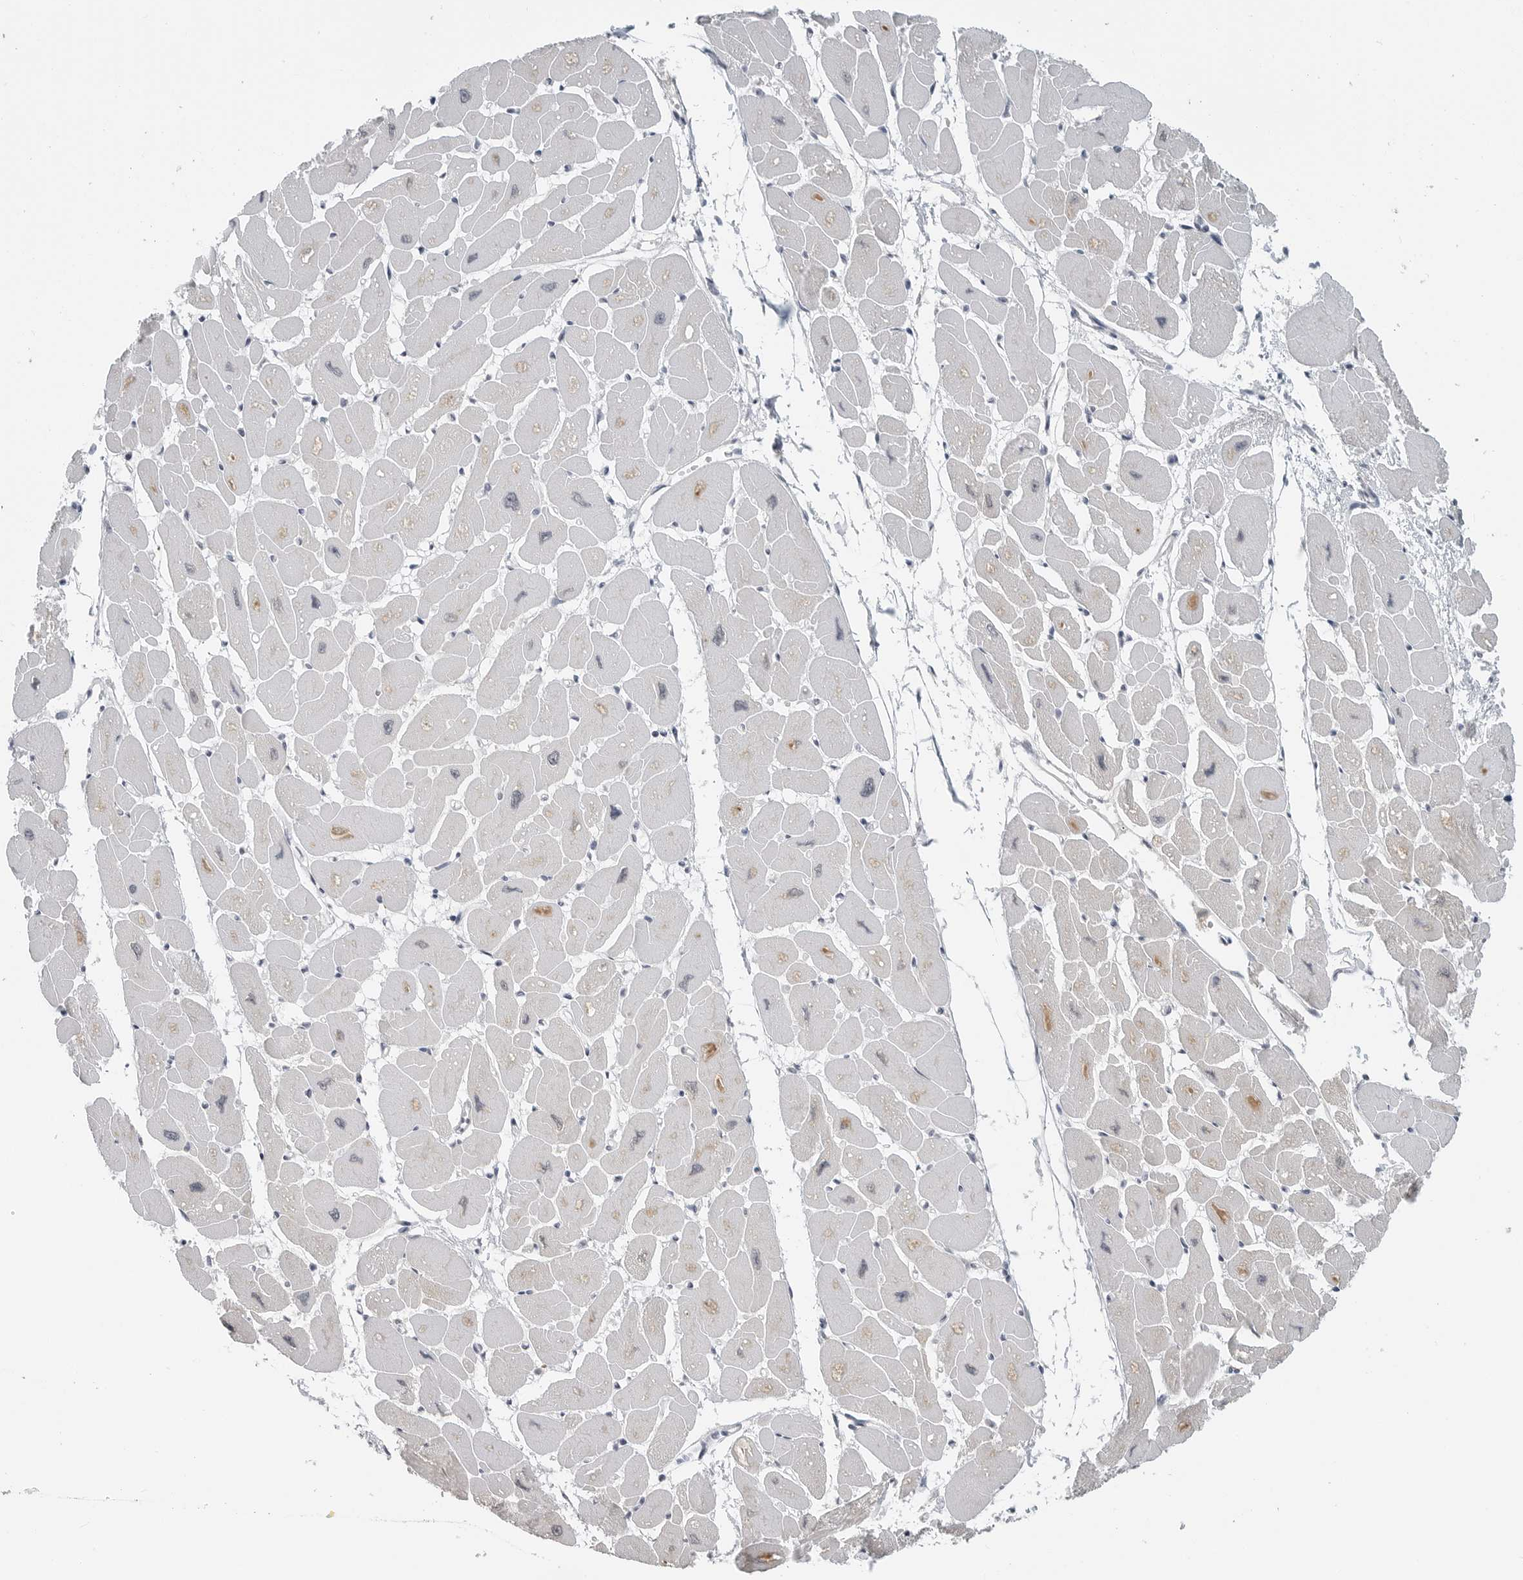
{"staining": {"intensity": "weak", "quantity": "25%-75%", "location": "nuclear"}, "tissue": "heart muscle", "cell_type": "Cardiomyocytes", "image_type": "normal", "snomed": [{"axis": "morphology", "description": "Normal tissue, NOS"}, {"axis": "topography", "description": "Heart"}], "caption": "A low amount of weak nuclear staining is present in about 25%-75% of cardiomyocytes in benign heart muscle. The staining is performed using DAB (3,3'-diaminobenzidine) brown chromogen to label protein expression. The nuclei are counter-stained blue using hematoxylin.", "gene": "IL12RB2", "patient": {"sex": "female", "age": 54}}